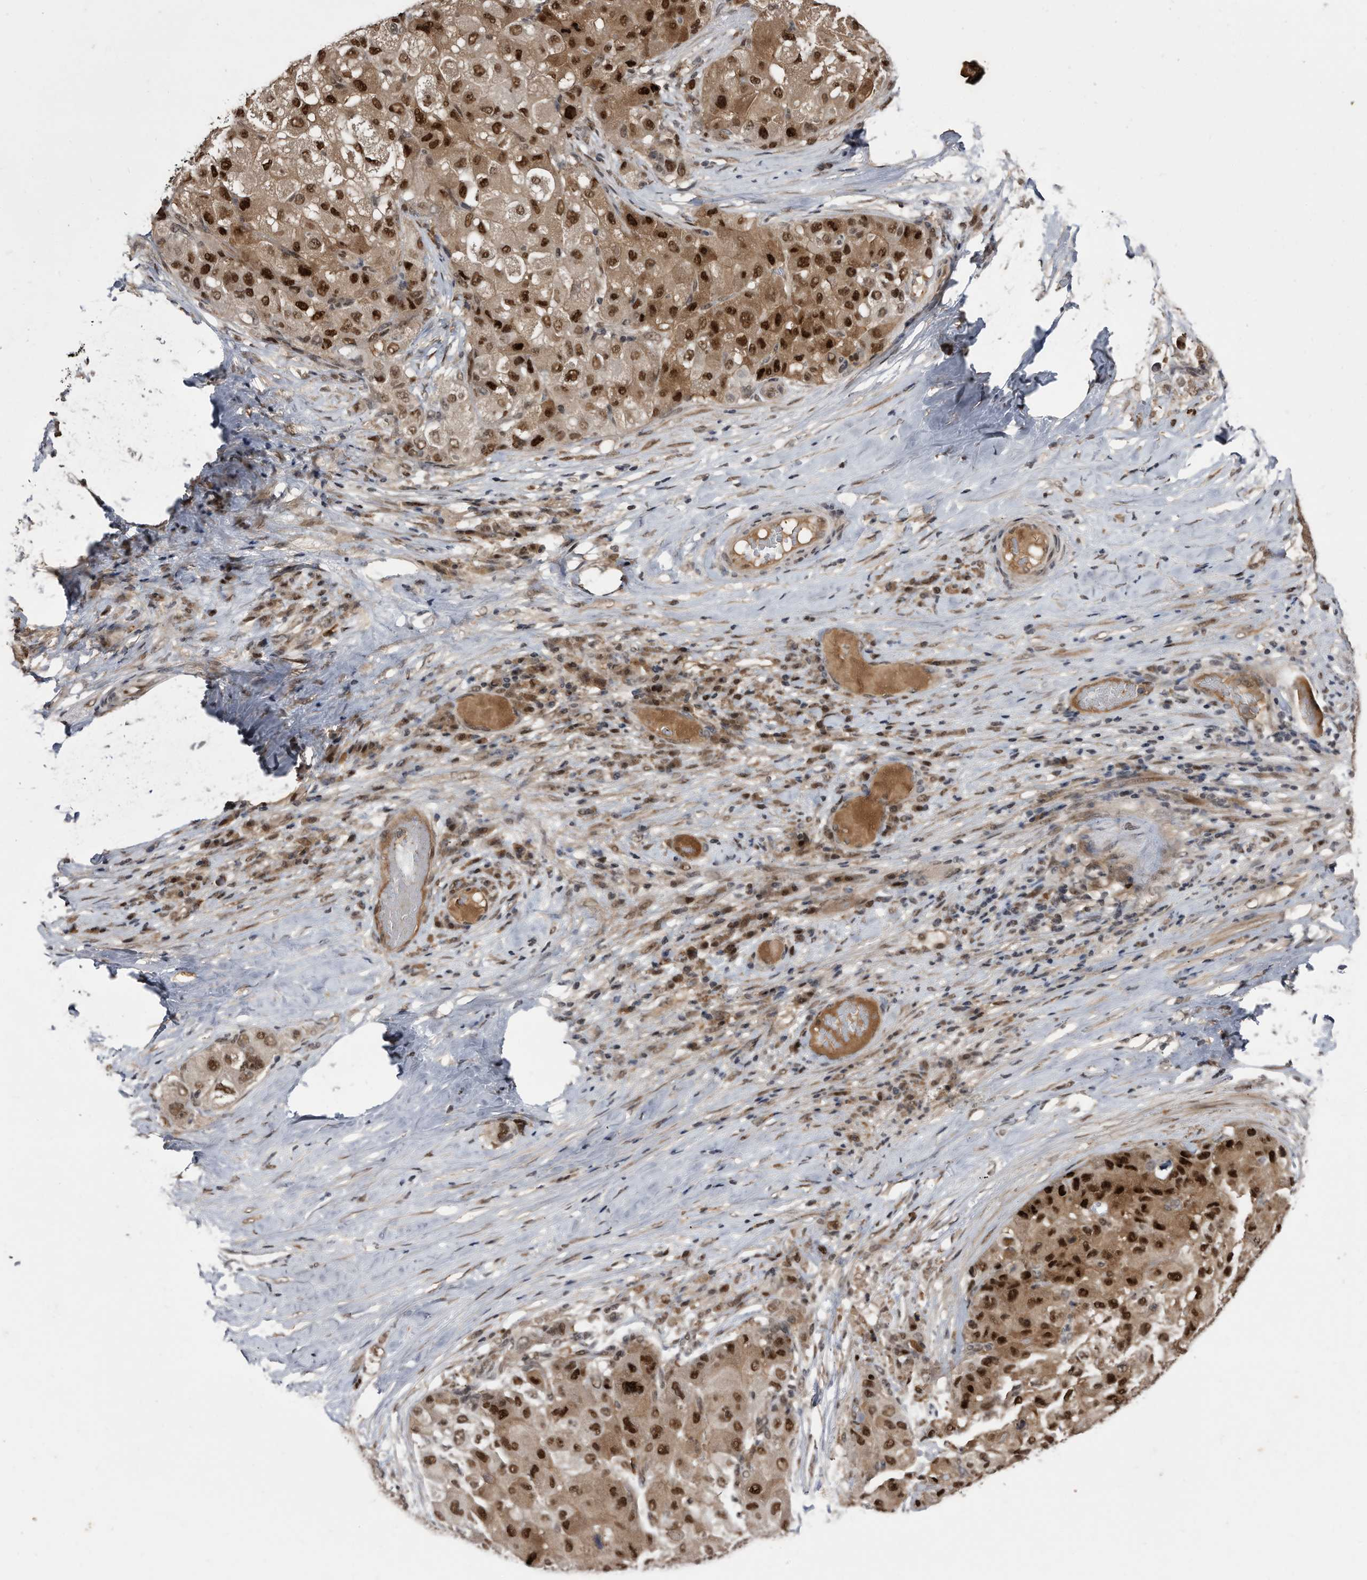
{"staining": {"intensity": "strong", "quantity": ">75%", "location": "cytoplasmic/membranous,nuclear"}, "tissue": "liver cancer", "cell_type": "Tumor cells", "image_type": "cancer", "snomed": [{"axis": "morphology", "description": "Carcinoma, Hepatocellular, NOS"}, {"axis": "topography", "description": "Liver"}], "caption": "Immunohistochemistry micrograph of neoplastic tissue: liver cancer (hepatocellular carcinoma) stained using immunohistochemistry reveals high levels of strong protein expression localized specifically in the cytoplasmic/membranous and nuclear of tumor cells, appearing as a cytoplasmic/membranous and nuclear brown color.", "gene": "RAD23B", "patient": {"sex": "male", "age": 80}}